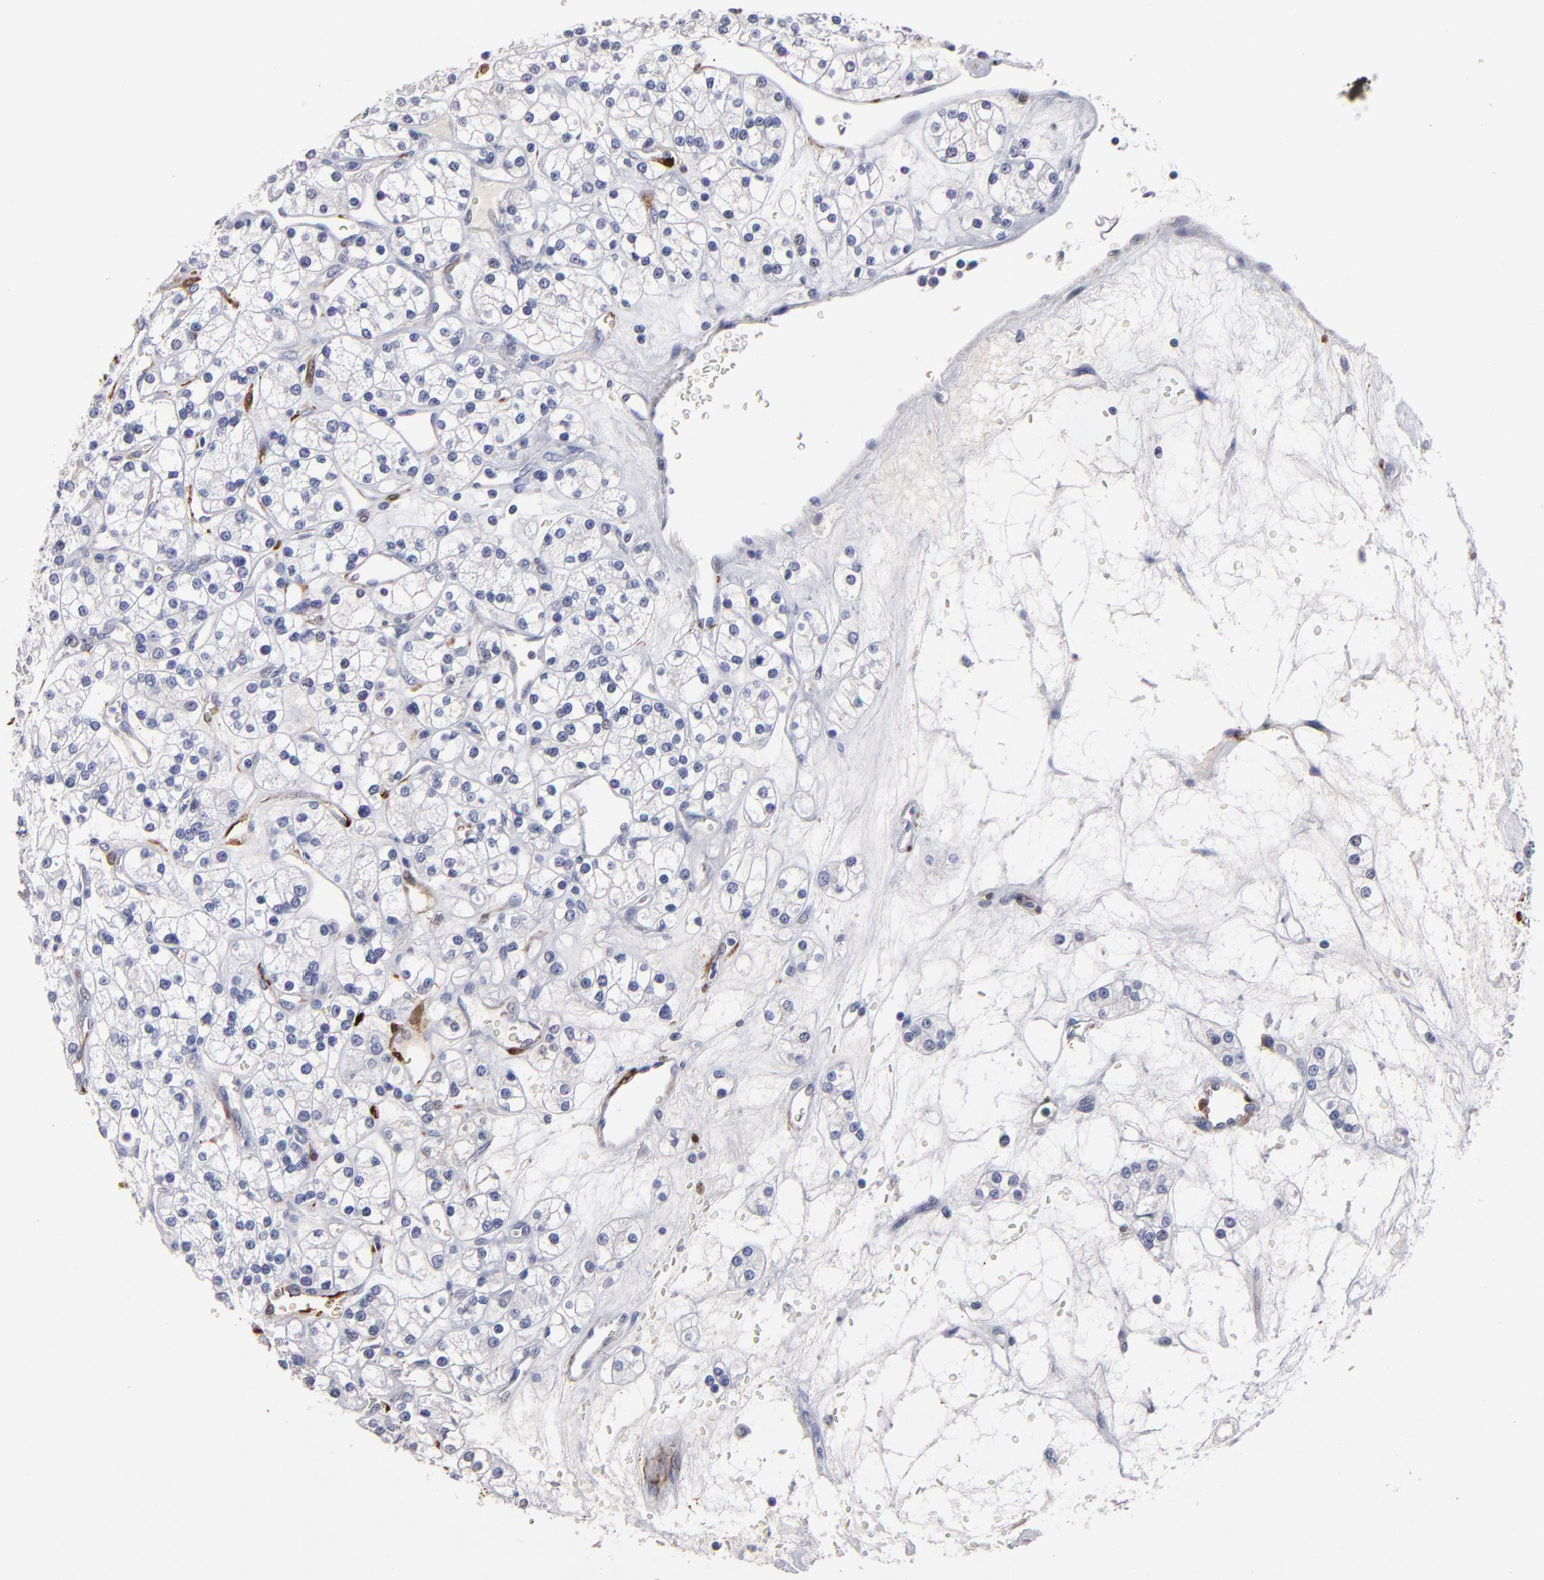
{"staining": {"intensity": "negative", "quantity": "none", "location": "none"}, "tissue": "renal cancer", "cell_type": "Tumor cells", "image_type": "cancer", "snomed": [{"axis": "morphology", "description": "Adenocarcinoma, NOS"}, {"axis": "topography", "description": "Kidney"}], "caption": "Renal cancer (adenocarcinoma) stained for a protein using immunohistochemistry (IHC) demonstrates no expression tumor cells.", "gene": "FABP4", "patient": {"sex": "female", "age": 62}}